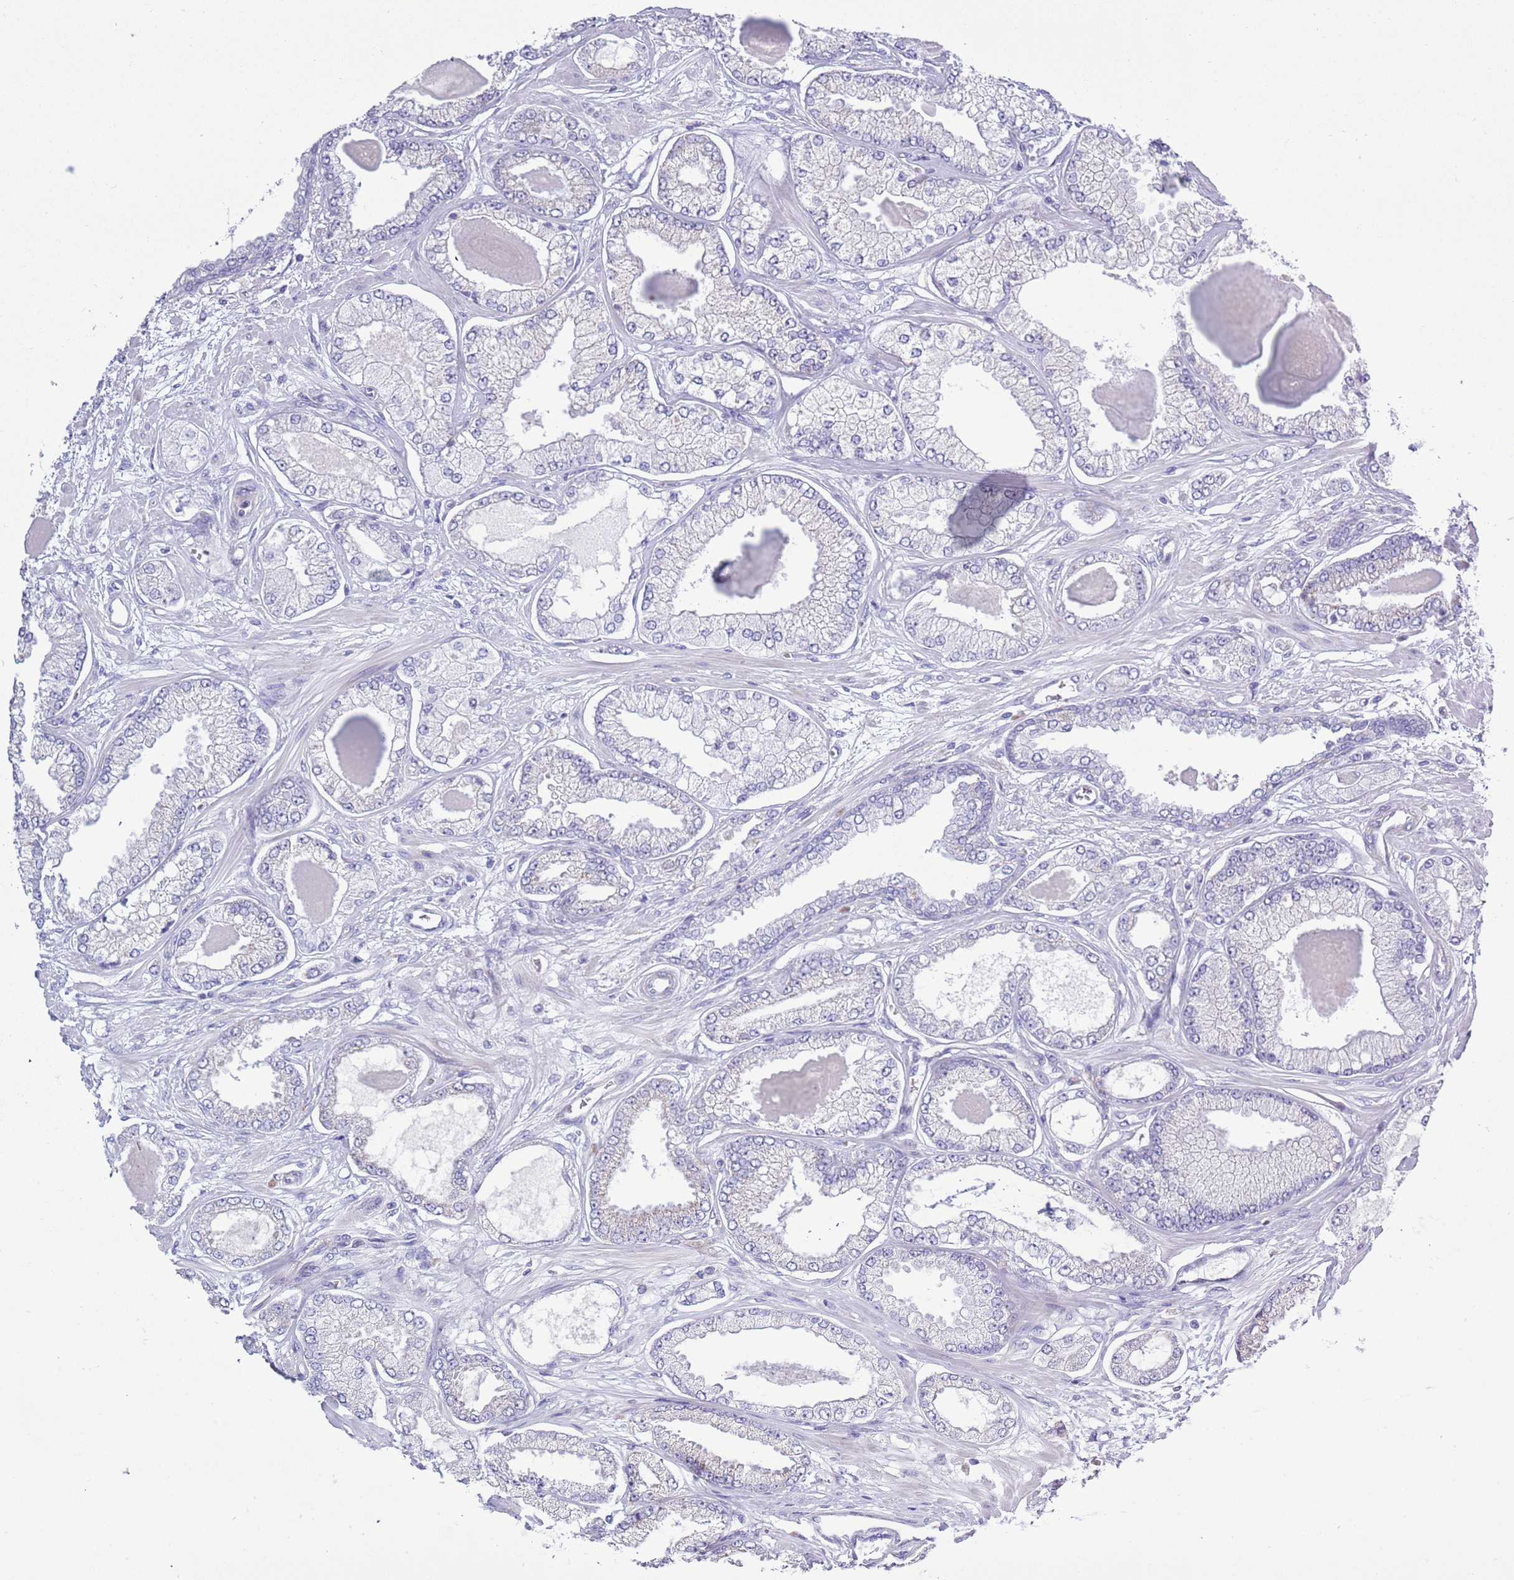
{"staining": {"intensity": "negative", "quantity": "none", "location": "none"}, "tissue": "prostate cancer", "cell_type": "Tumor cells", "image_type": "cancer", "snomed": [{"axis": "morphology", "description": "Adenocarcinoma, Low grade"}, {"axis": "topography", "description": "Prostate"}], "caption": "High power microscopy micrograph of an immunohistochemistry image of low-grade adenocarcinoma (prostate), revealing no significant expression in tumor cells.", "gene": "MOCOS", "patient": {"sex": "male", "age": 64}}